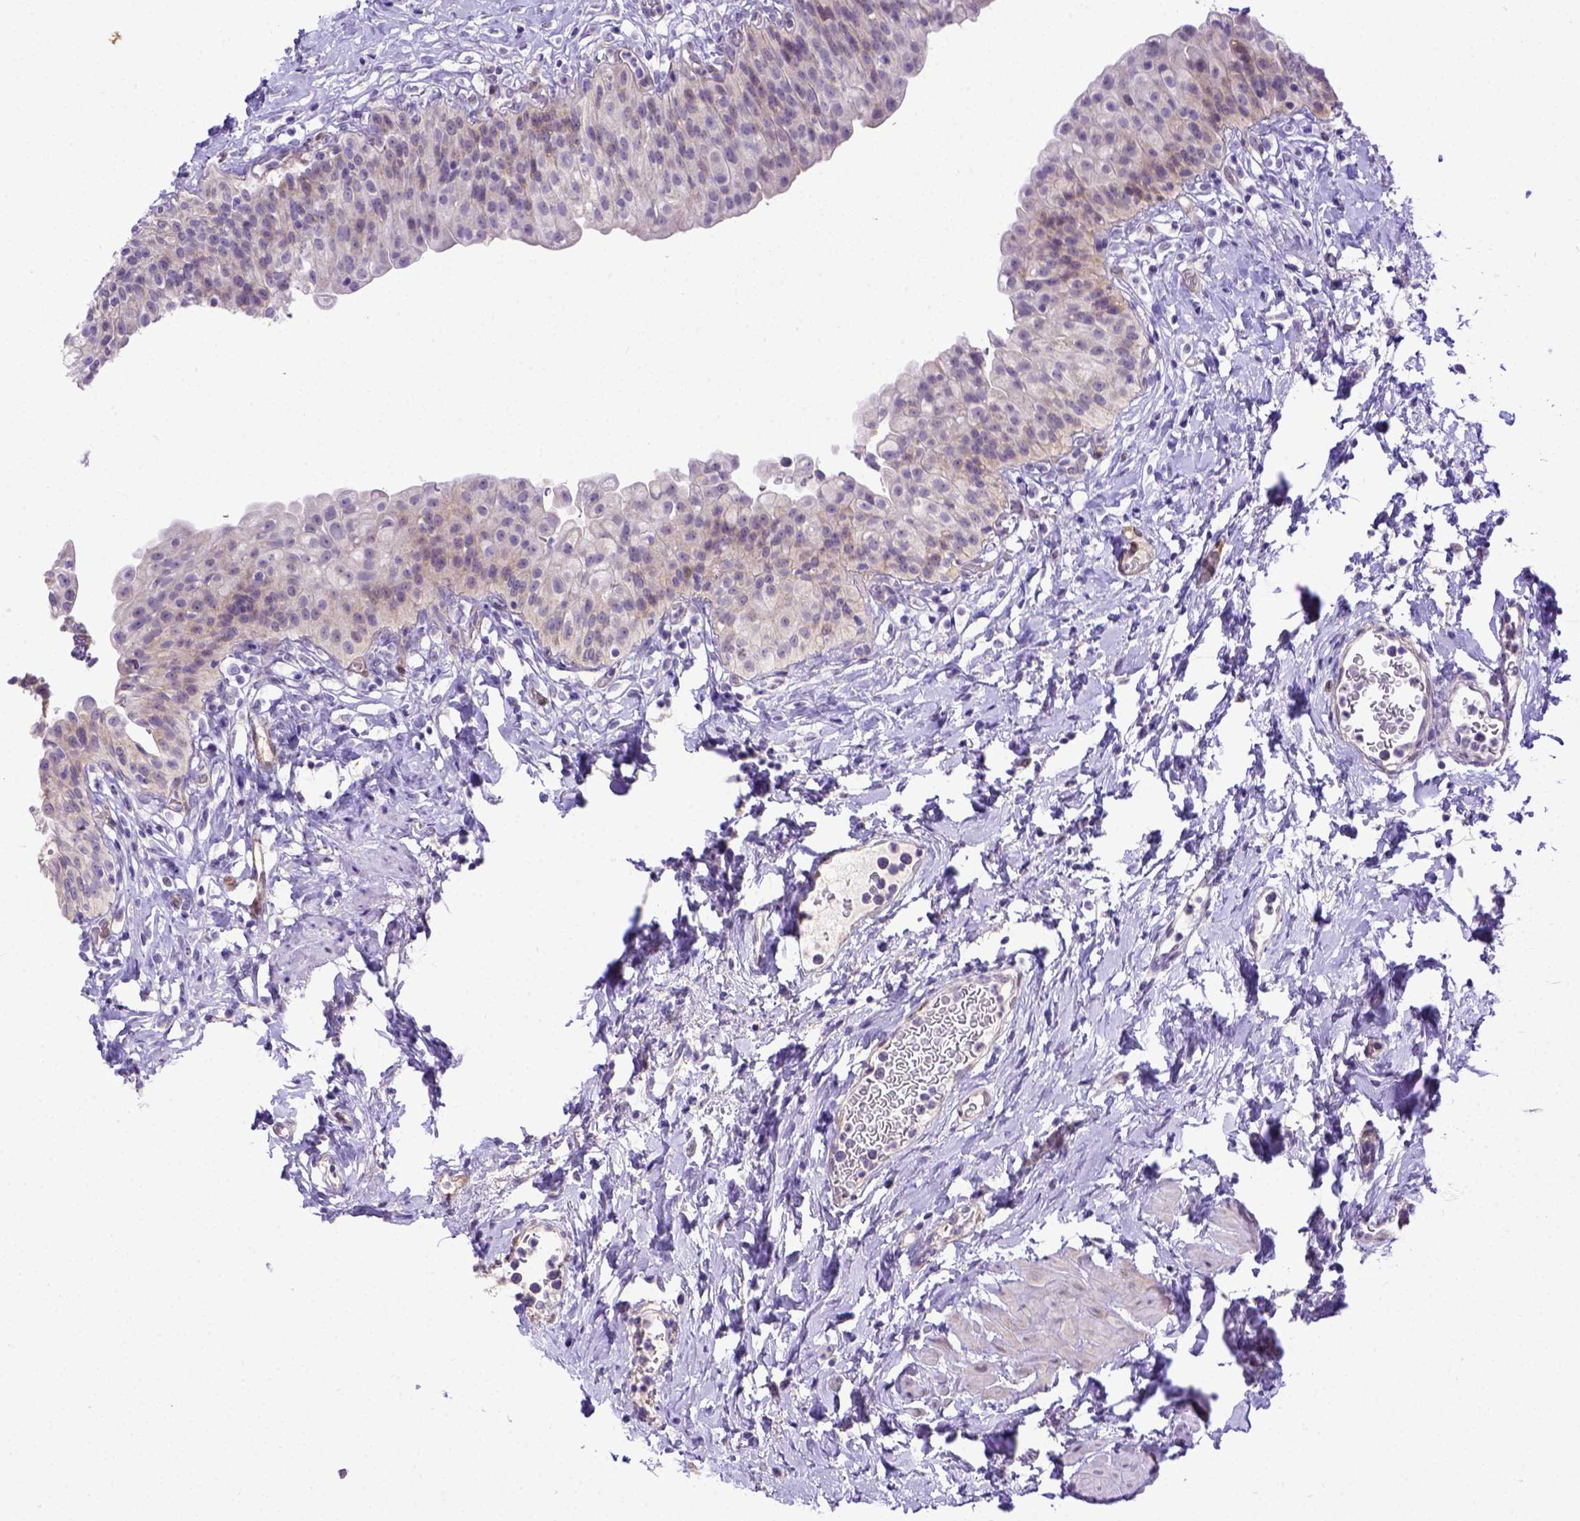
{"staining": {"intensity": "weak", "quantity": "25%-75%", "location": "cytoplasmic/membranous"}, "tissue": "urinary bladder", "cell_type": "Urothelial cells", "image_type": "normal", "snomed": [{"axis": "morphology", "description": "Normal tissue, NOS"}, {"axis": "topography", "description": "Urinary bladder"}], "caption": "Immunohistochemistry of unremarkable urinary bladder shows low levels of weak cytoplasmic/membranous staining in about 25%-75% of urothelial cells. The protein is stained brown, and the nuclei are stained in blue (DAB (3,3'-diaminobenzidine) IHC with brightfield microscopy, high magnification).", "gene": "BTN1A1", "patient": {"sex": "male", "age": 76}}